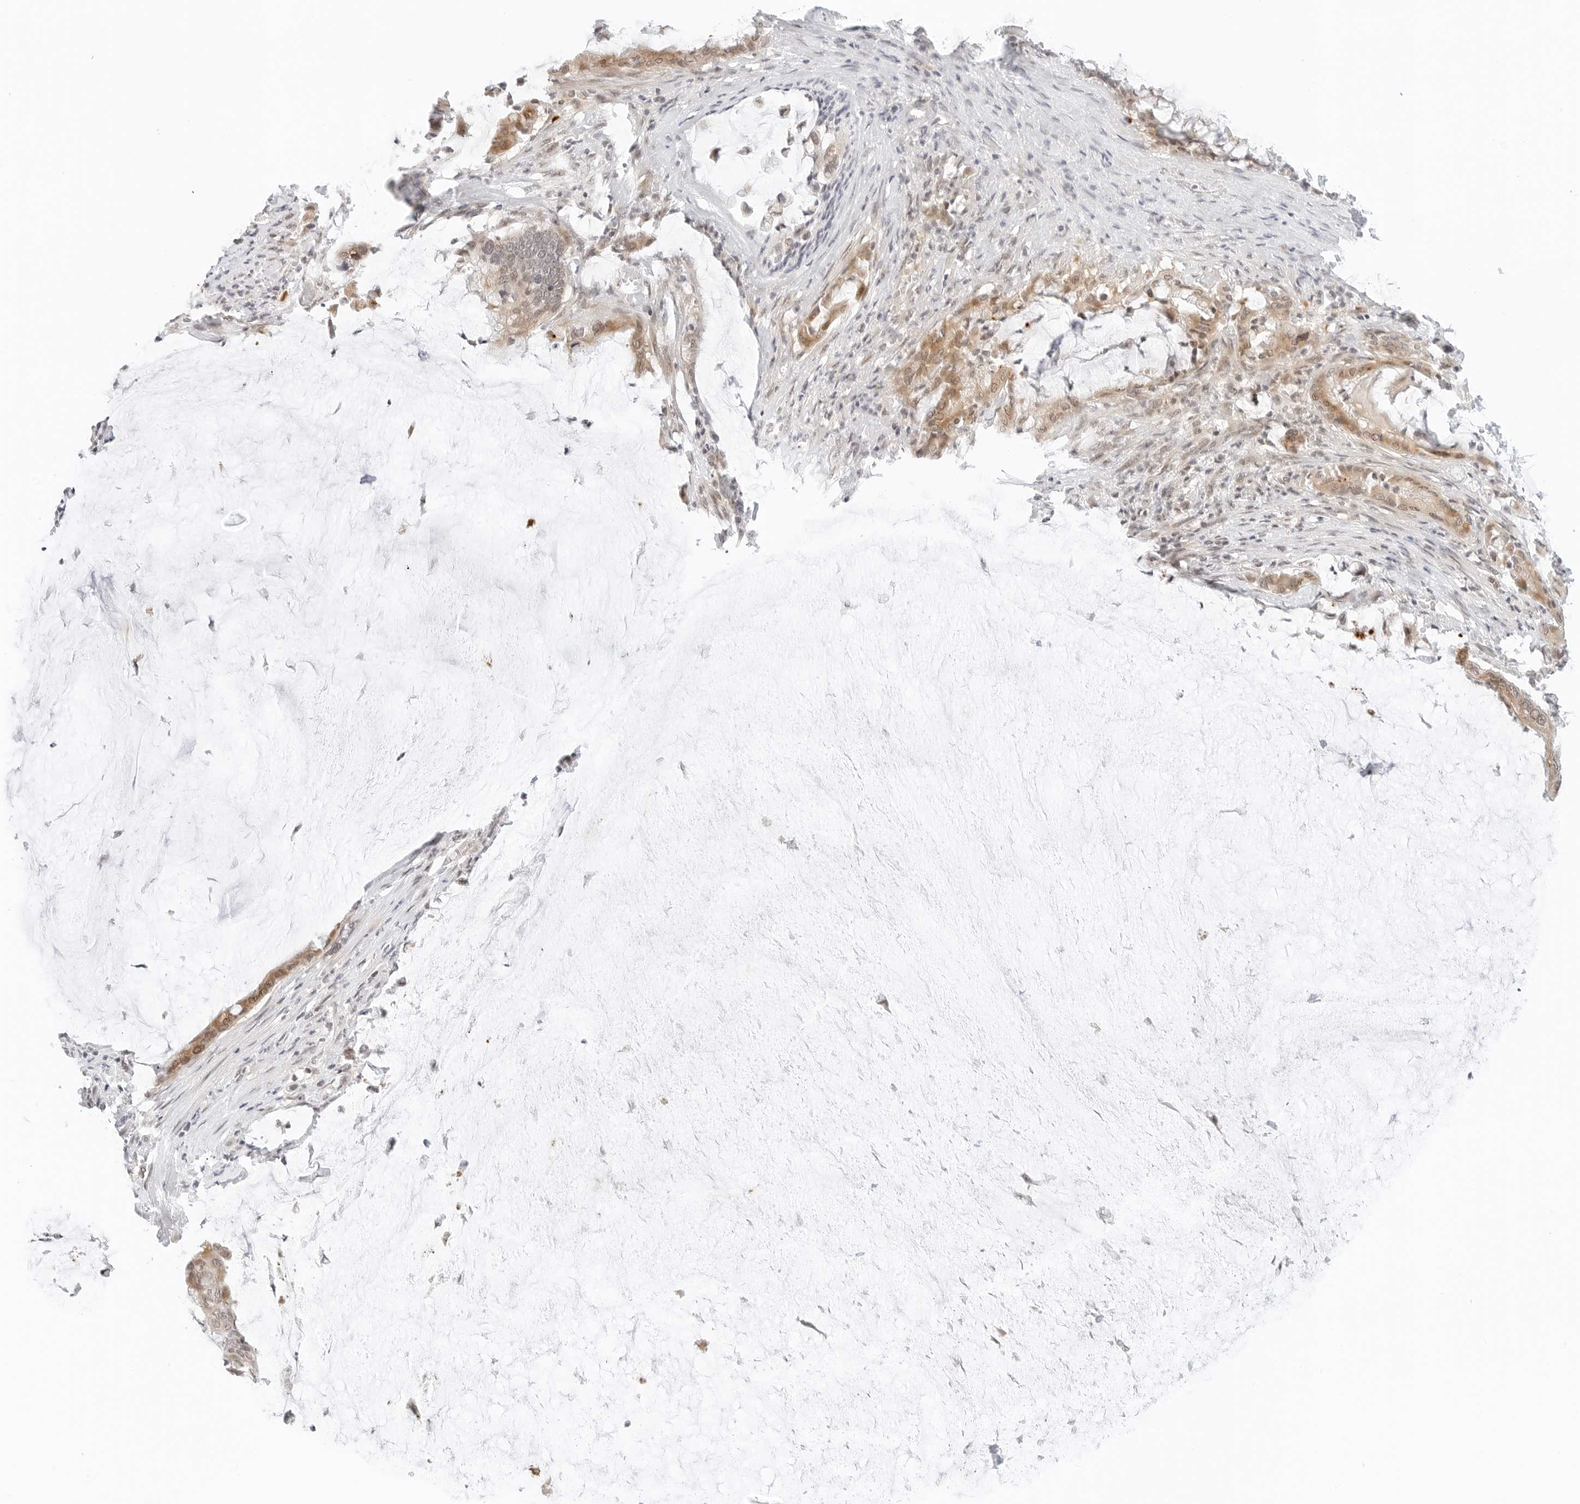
{"staining": {"intensity": "moderate", "quantity": ">75%", "location": "cytoplasmic/membranous,nuclear"}, "tissue": "pancreatic cancer", "cell_type": "Tumor cells", "image_type": "cancer", "snomed": [{"axis": "morphology", "description": "Adenocarcinoma, NOS"}, {"axis": "topography", "description": "Pancreas"}], "caption": "Moderate cytoplasmic/membranous and nuclear positivity for a protein is appreciated in about >75% of tumor cells of pancreatic adenocarcinoma using immunohistochemistry (IHC).", "gene": "NEO1", "patient": {"sex": "male", "age": 41}}